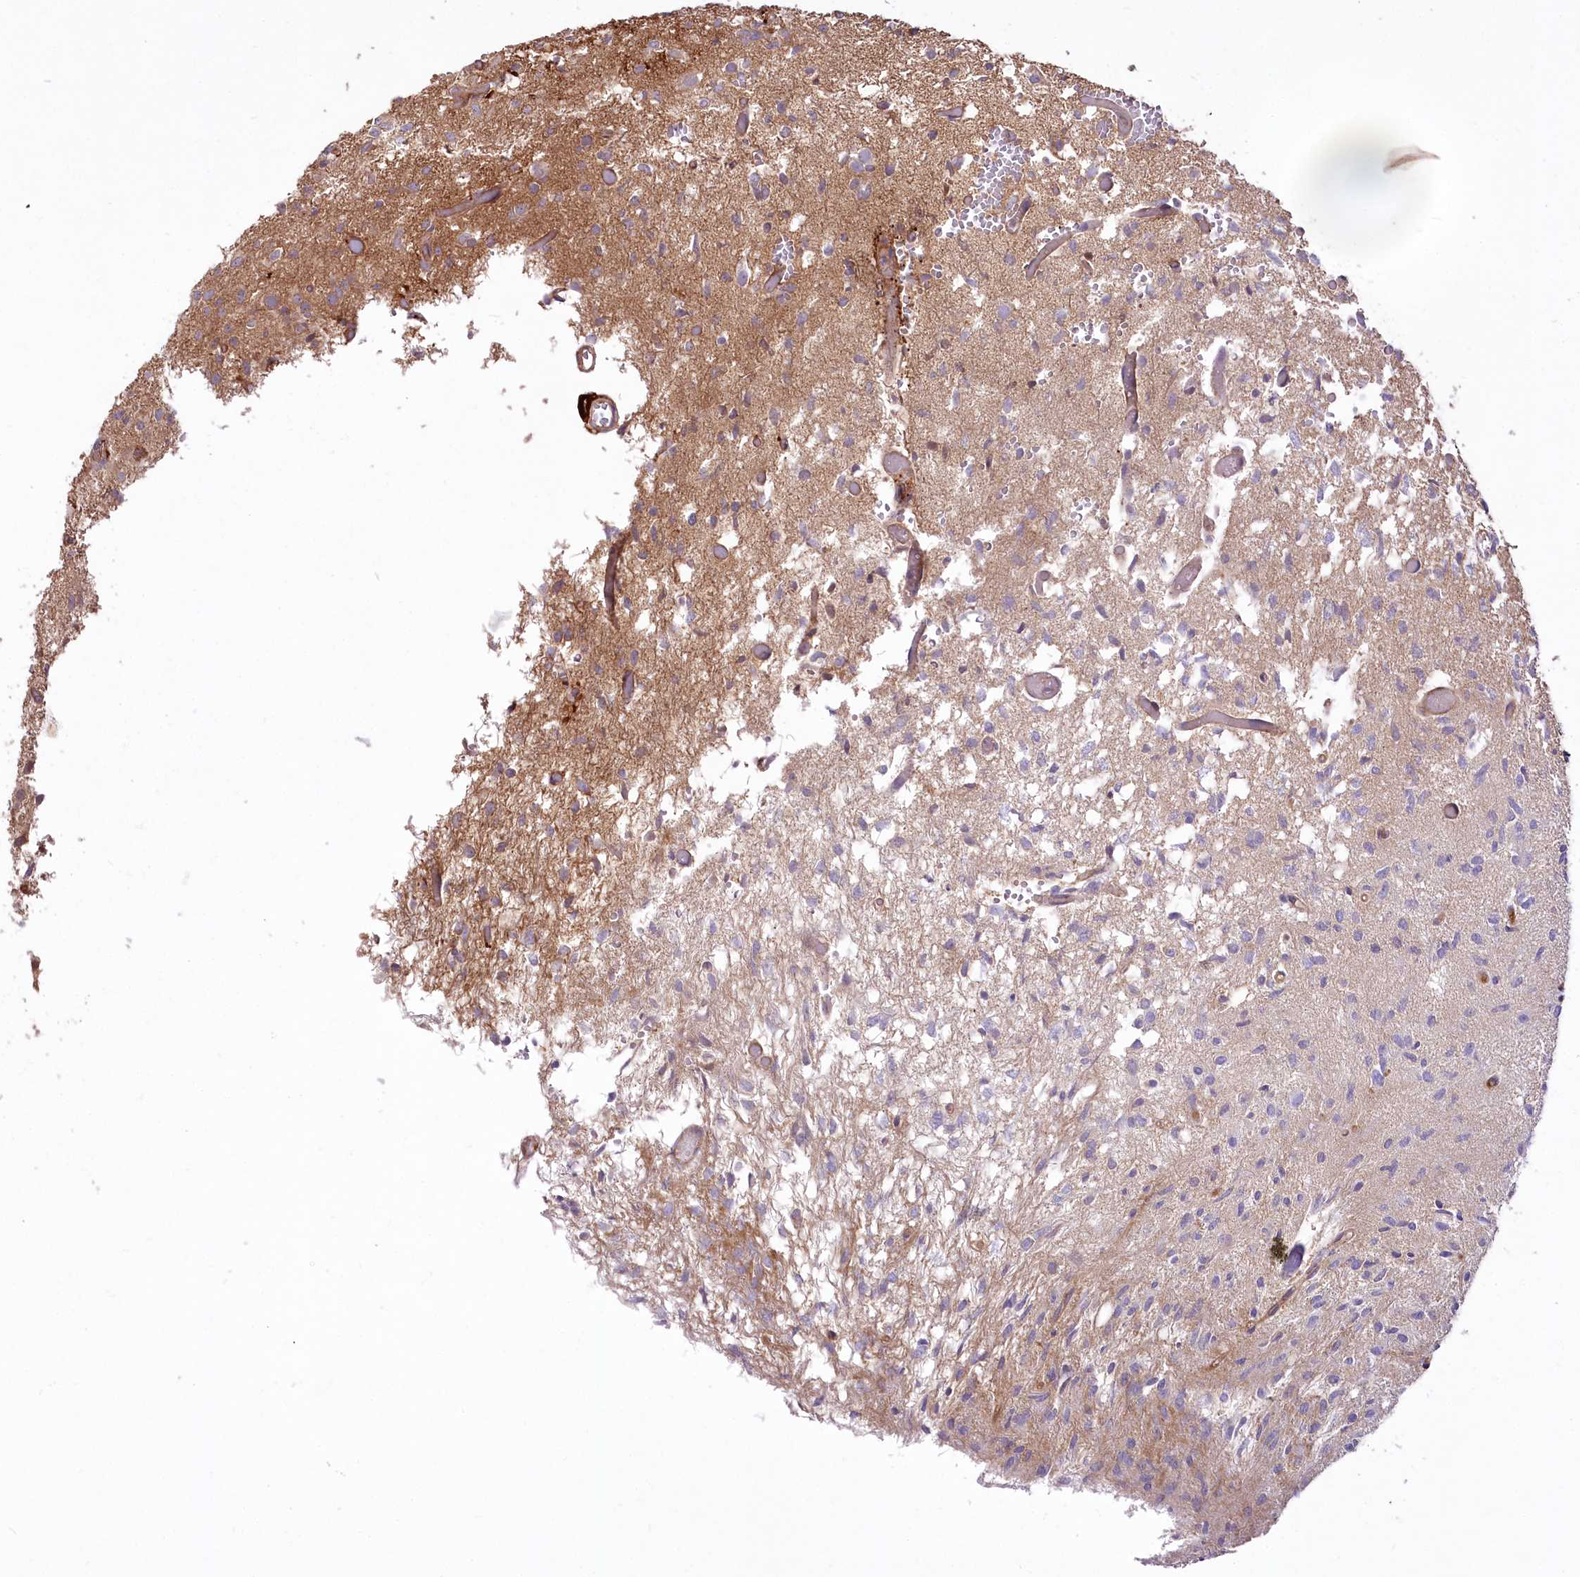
{"staining": {"intensity": "weak", "quantity": "<25%", "location": "cytoplasmic/membranous"}, "tissue": "glioma", "cell_type": "Tumor cells", "image_type": "cancer", "snomed": [{"axis": "morphology", "description": "Glioma, malignant, High grade"}, {"axis": "topography", "description": "Brain"}], "caption": "Tumor cells show no significant protein staining in glioma.", "gene": "PSTK", "patient": {"sex": "female", "age": 59}}